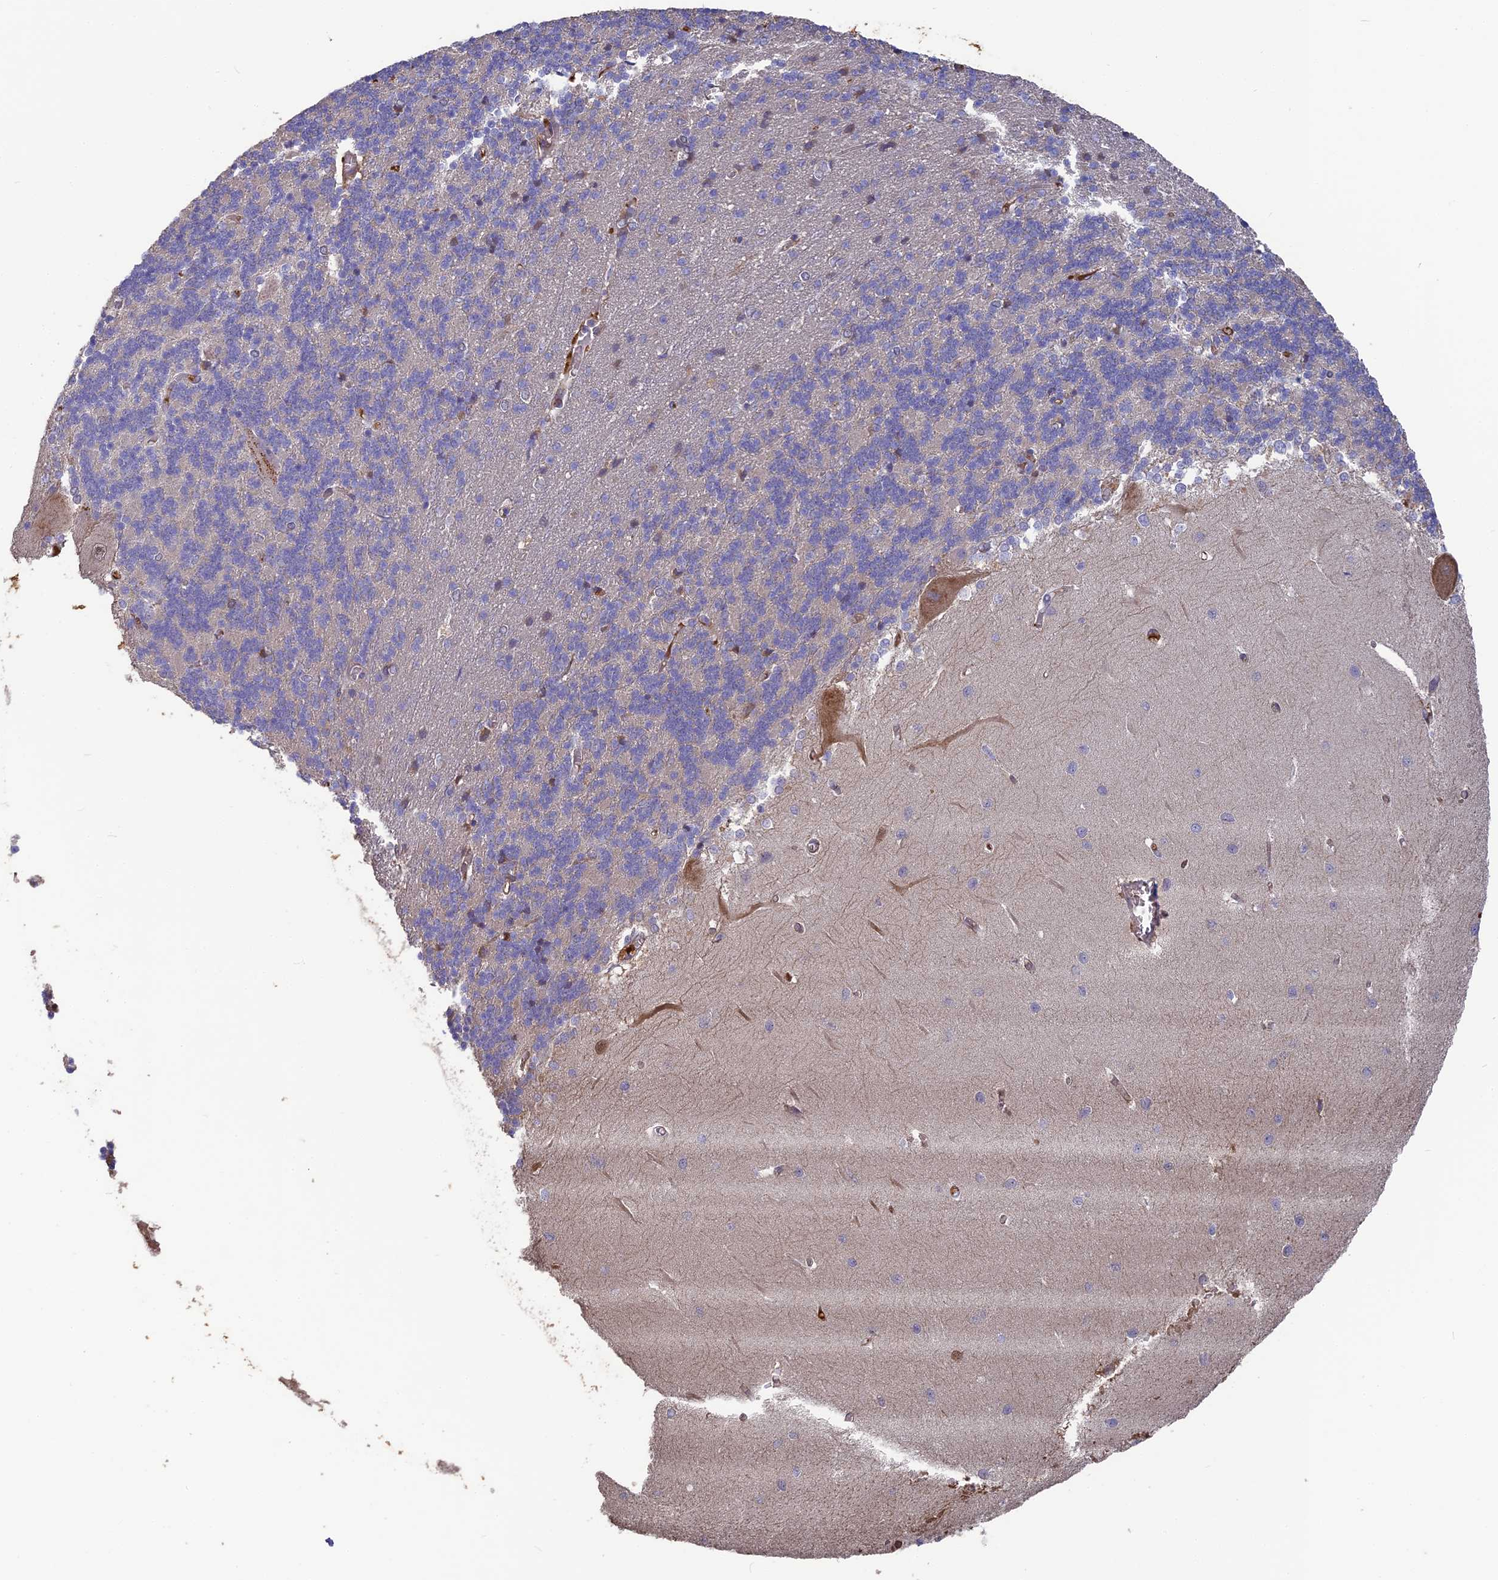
{"staining": {"intensity": "negative", "quantity": "none", "location": "none"}, "tissue": "cerebellum", "cell_type": "Cells in granular layer", "image_type": "normal", "snomed": [{"axis": "morphology", "description": "Normal tissue, NOS"}, {"axis": "topography", "description": "Cerebellum"}], "caption": "A photomicrograph of cerebellum stained for a protein displays no brown staining in cells in granular layer.", "gene": "ERMAP", "patient": {"sex": "male", "age": 37}}